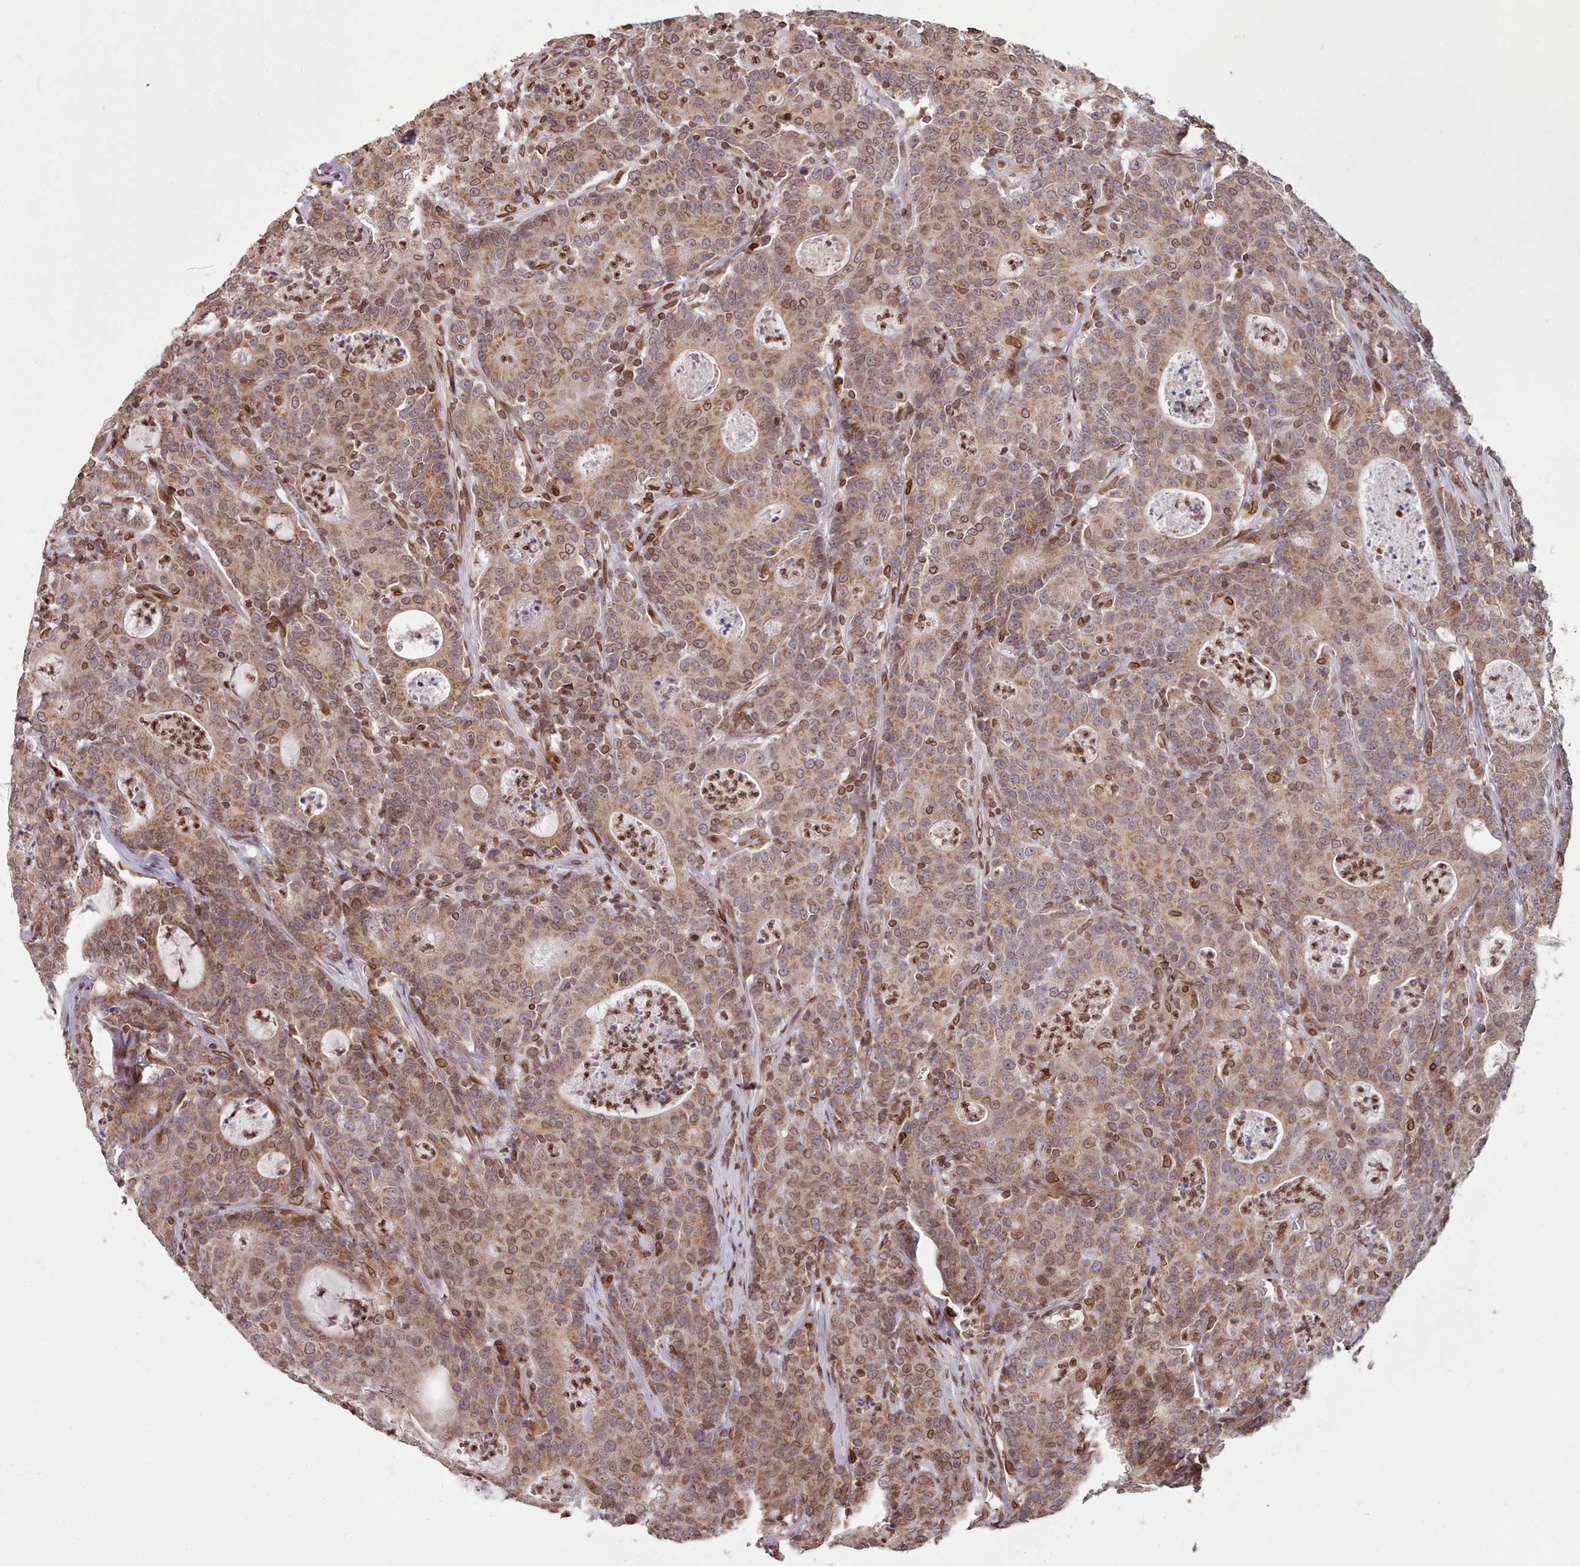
{"staining": {"intensity": "moderate", "quantity": ">75%", "location": "cytoplasmic/membranous,nuclear"}, "tissue": "colorectal cancer", "cell_type": "Tumor cells", "image_type": "cancer", "snomed": [{"axis": "morphology", "description": "Adenocarcinoma, NOS"}, {"axis": "topography", "description": "Colon"}], "caption": "Protein expression analysis of colorectal cancer (adenocarcinoma) displays moderate cytoplasmic/membranous and nuclear staining in about >75% of tumor cells. (DAB (3,3'-diaminobenzidine) IHC, brown staining for protein, blue staining for nuclei).", "gene": "TOR1AIP1", "patient": {"sex": "male", "age": 83}}